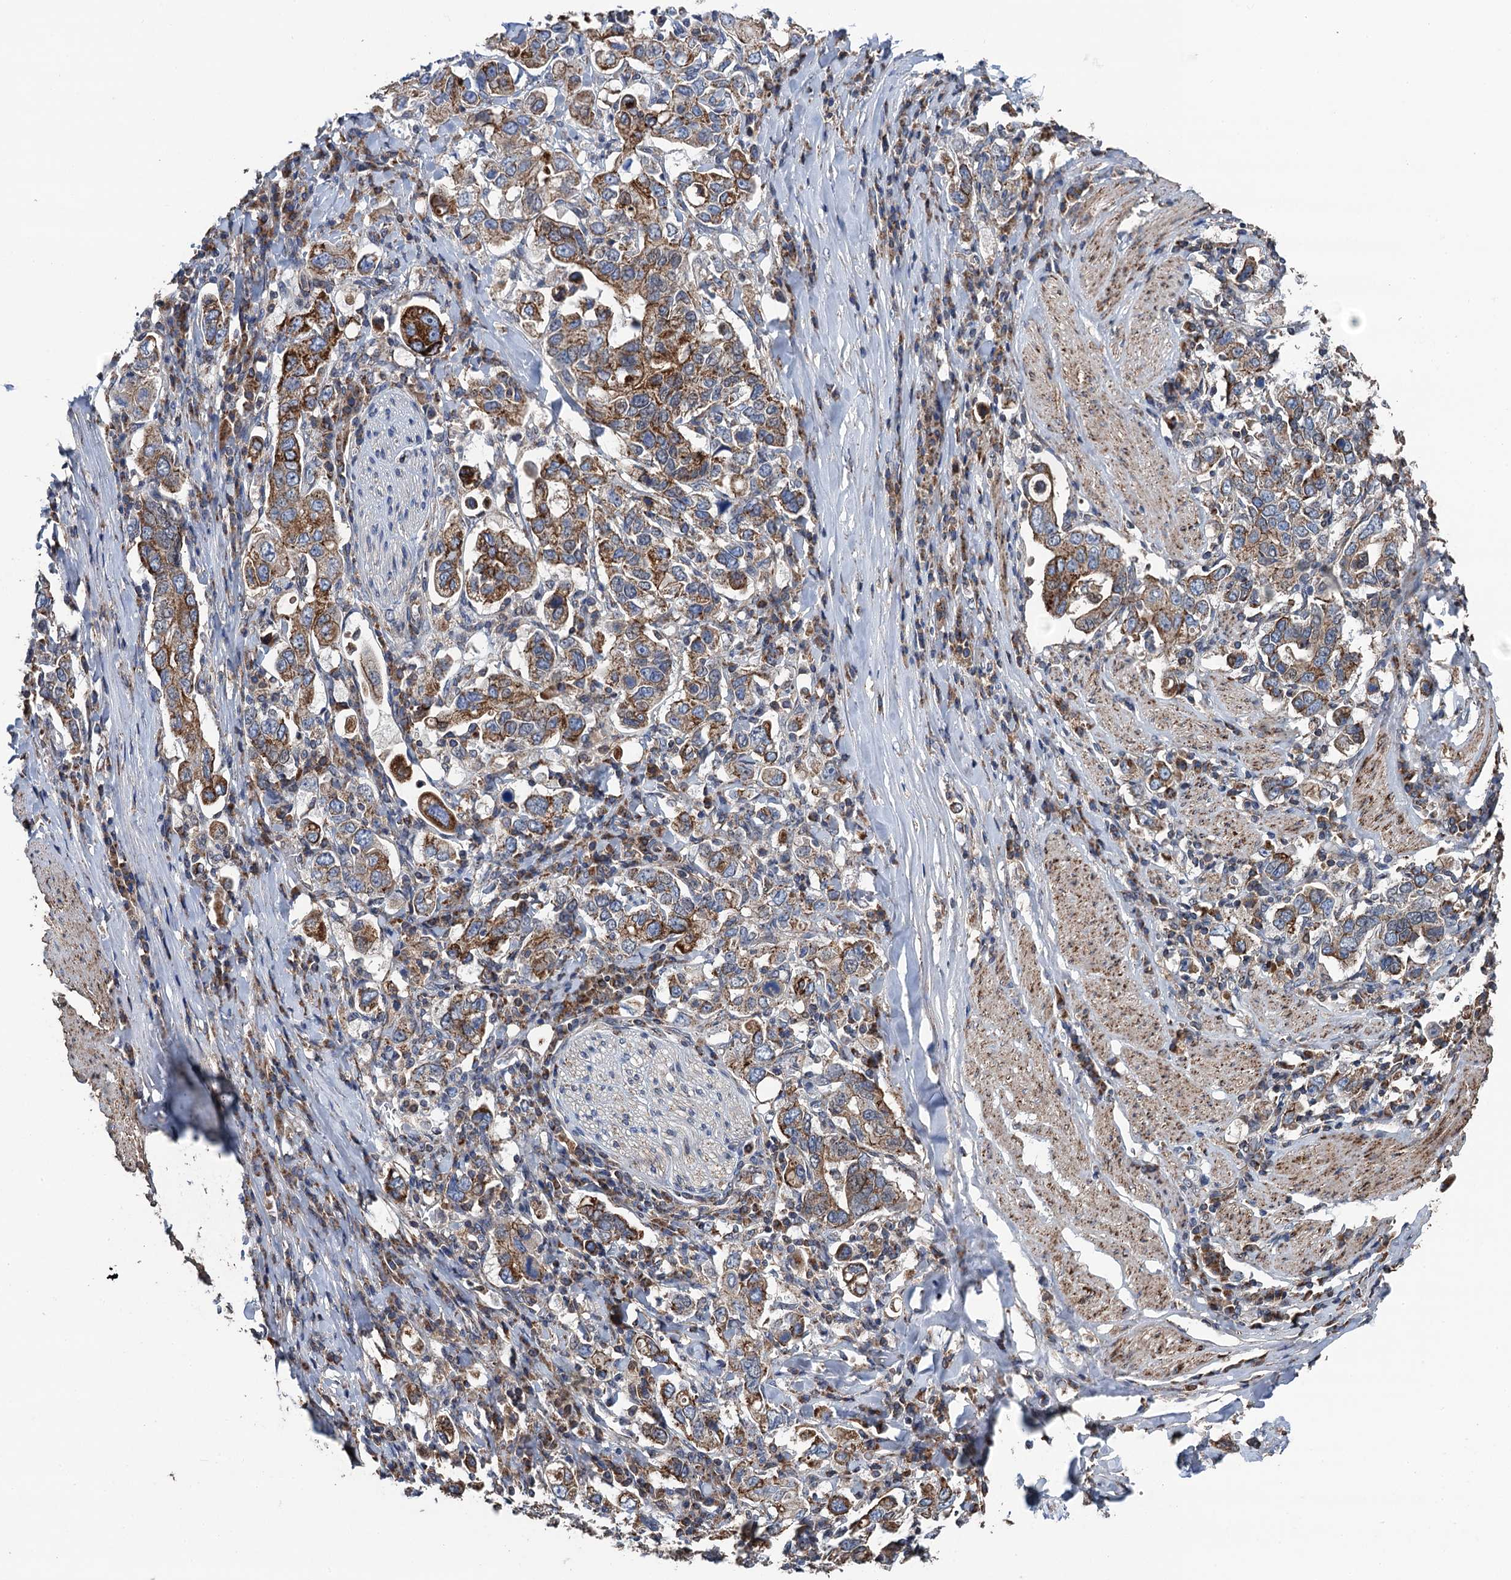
{"staining": {"intensity": "moderate", "quantity": ">75%", "location": "cytoplasmic/membranous"}, "tissue": "stomach cancer", "cell_type": "Tumor cells", "image_type": "cancer", "snomed": [{"axis": "morphology", "description": "Adenocarcinoma, NOS"}, {"axis": "topography", "description": "Stomach, upper"}], "caption": "Immunohistochemistry (IHC) histopathology image of neoplastic tissue: human stomach cancer (adenocarcinoma) stained using IHC reveals medium levels of moderate protein expression localized specifically in the cytoplasmic/membranous of tumor cells, appearing as a cytoplasmic/membranous brown color.", "gene": "DGLUCY", "patient": {"sex": "male", "age": 62}}